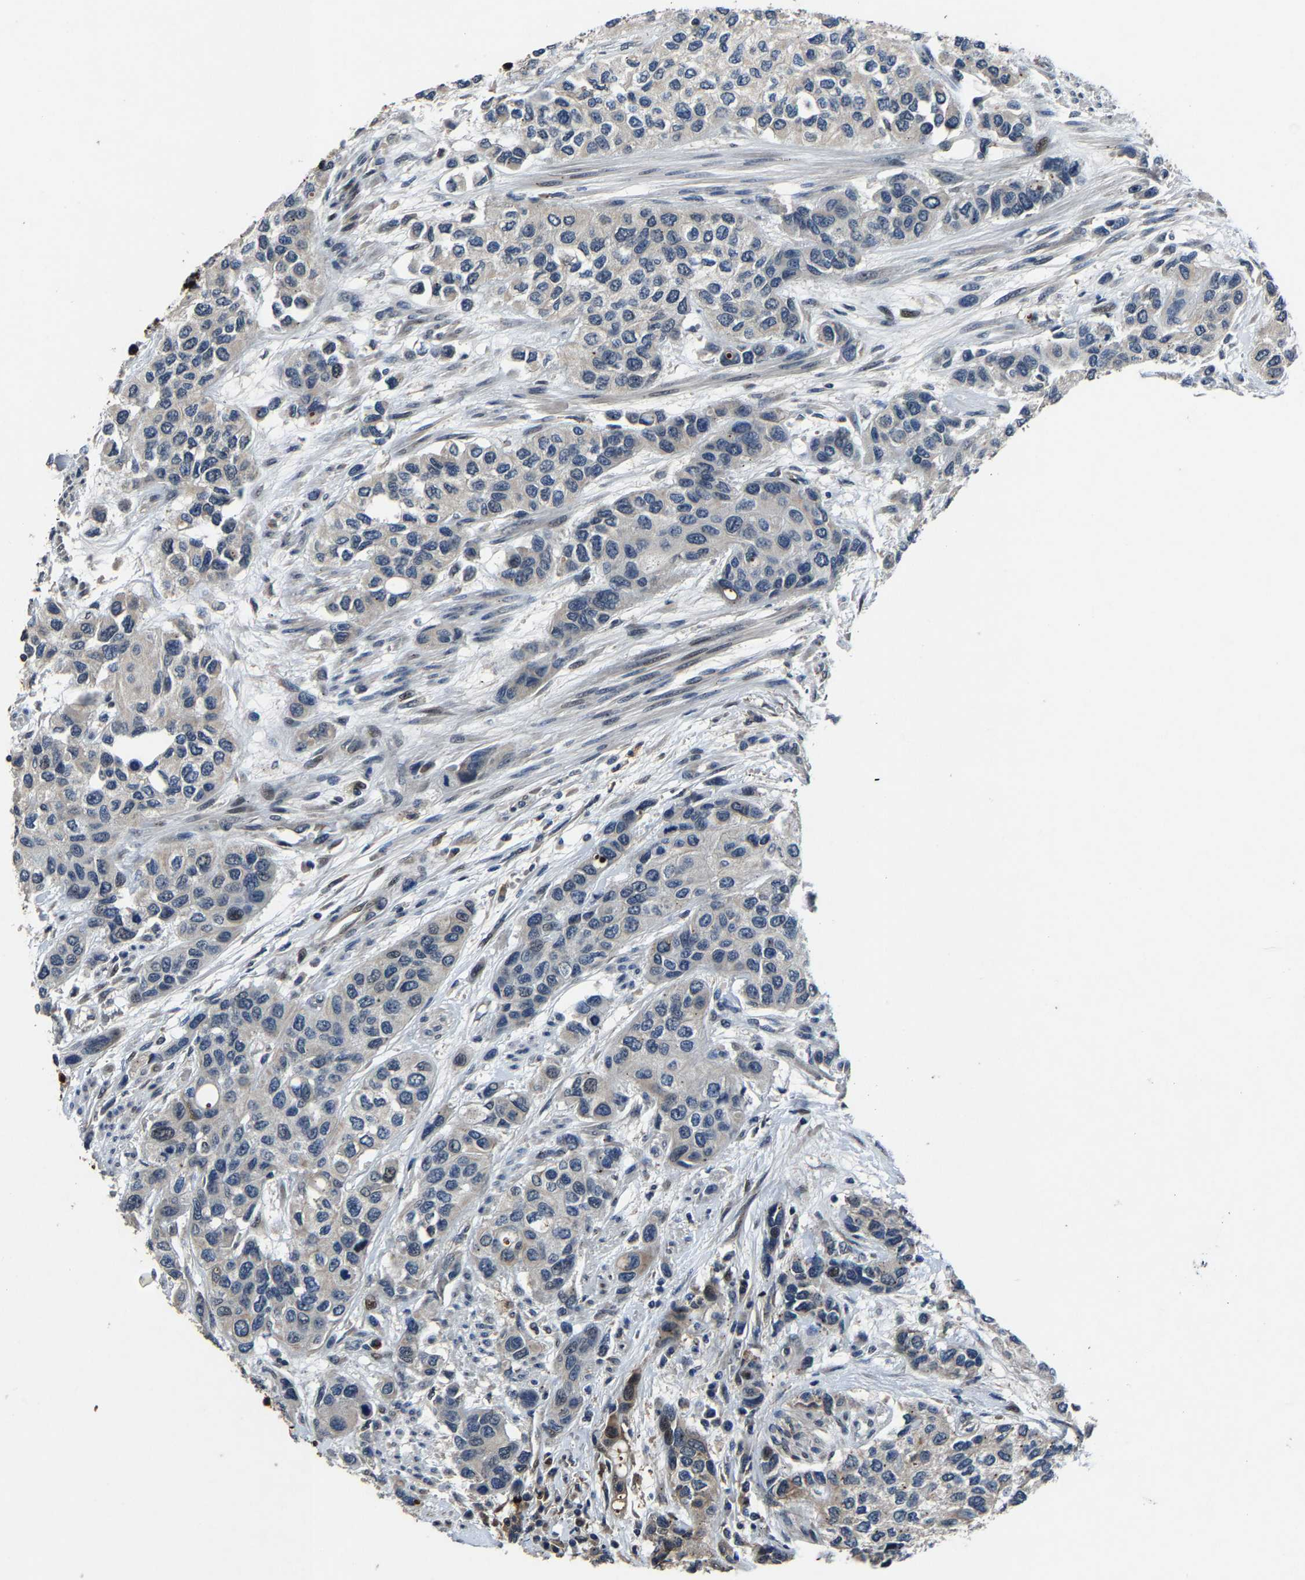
{"staining": {"intensity": "negative", "quantity": "none", "location": "none"}, "tissue": "urothelial cancer", "cell_type": "Tumor cells", "image_type": "cancer", "snomed": [{"axis": "morphology", "description": "Urothelial carcinoma, High grade"}, {"axis": "topography", "description": "Urinary bladder"}], "caption": "A high-resolution histopathology image shows immunohistochemistry (IHC) staining of high-grade urothelial carcinoma, which displays no significant staining in tumor cells. (DAB IHC, high magnification).", "gene": "PCNX2", "patient": {"sex": "female", "age": 56}}